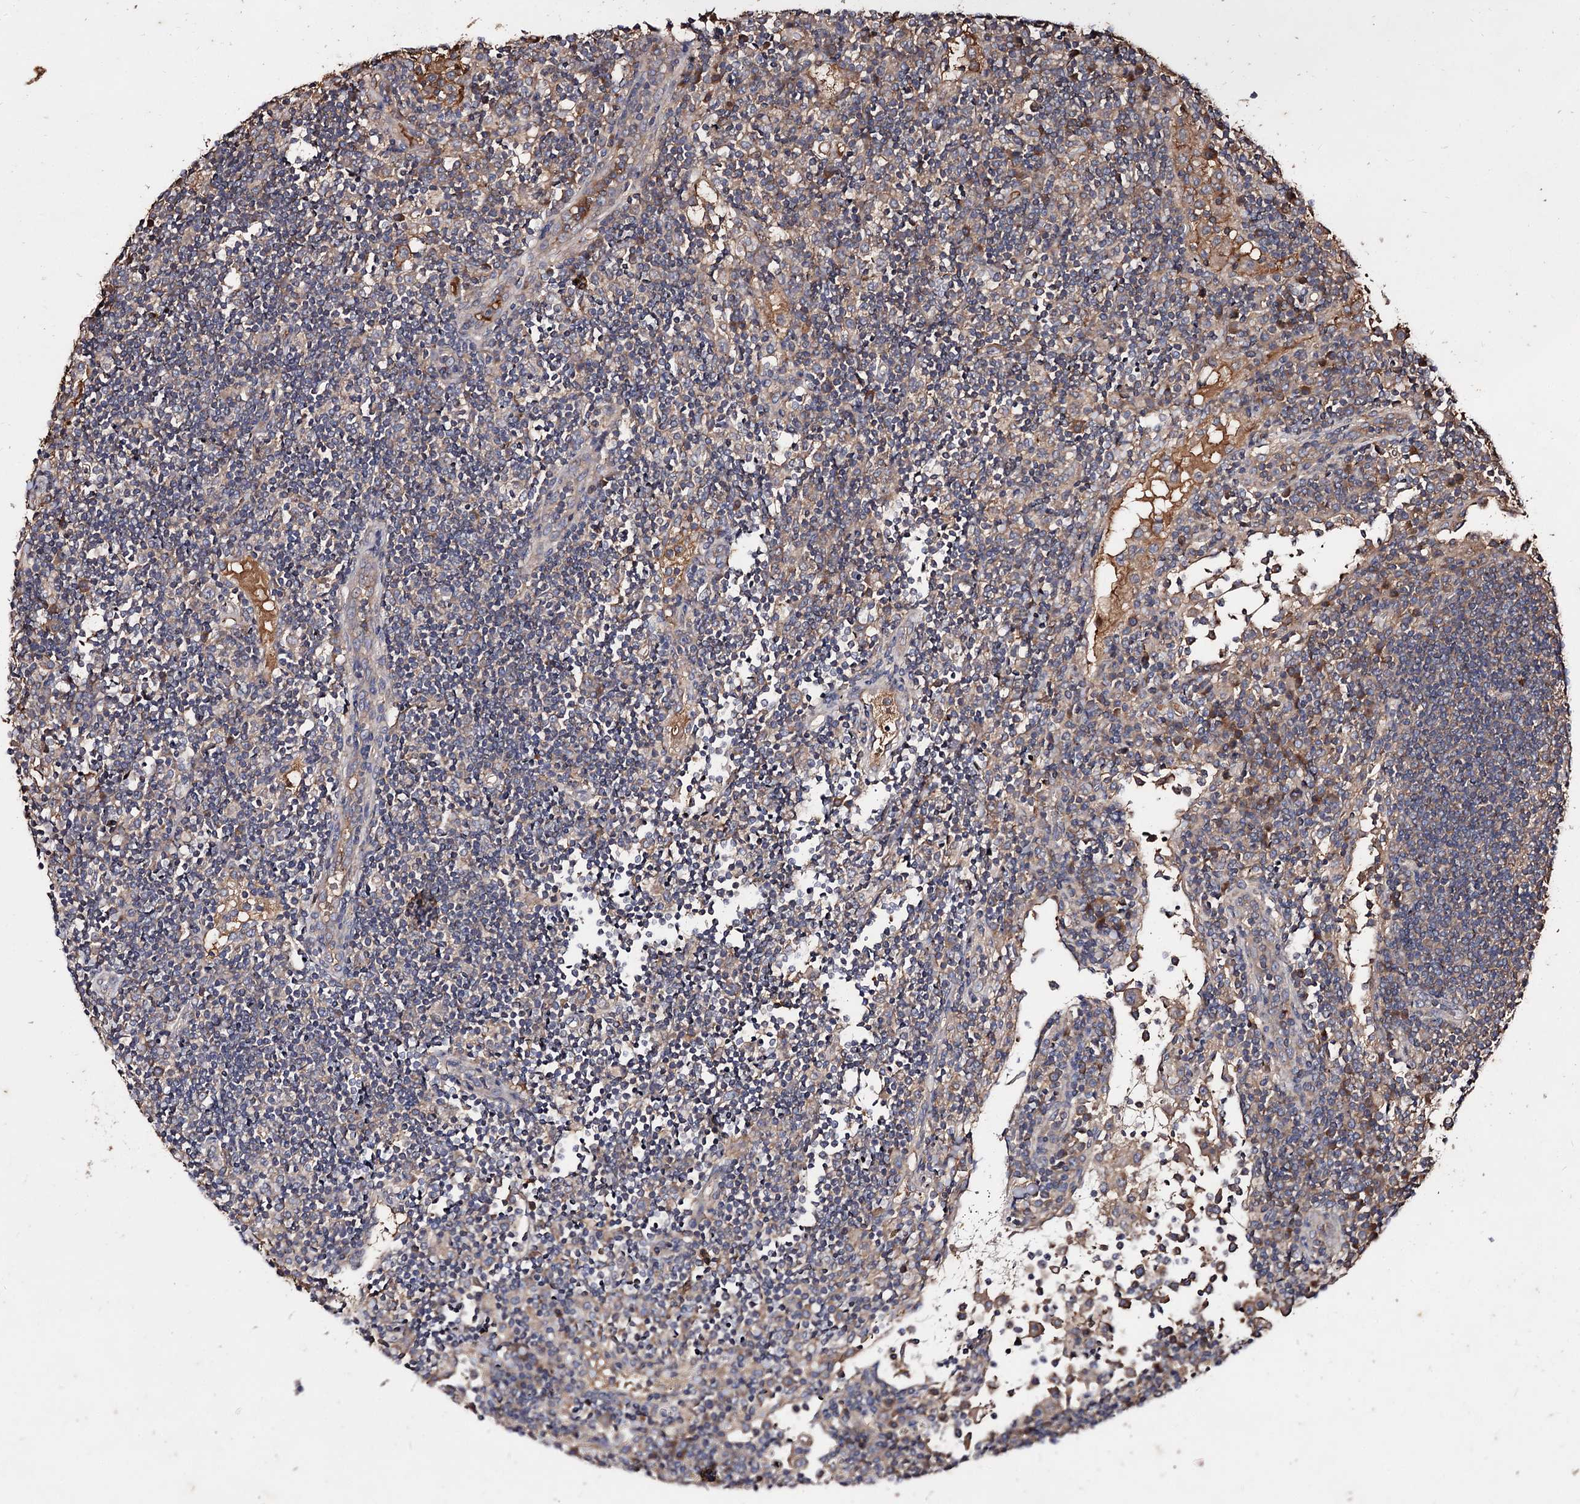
{"staining": {"intensity": "negative", "quantity": "none", "location": "none"}, "tissue": "lymph node", "cell_type": "Germinal center cells", "image_type": "normal", "snomed": [{"axis": "morphology", "description": "Normal tissue, NOS"}, {"axis": "topography", "description": "Lymph node"}], "caption": "Immunohistochemical staining of benign human lymph node displays no significant staining in germinal center cells.", "gene": "ARFIP2", "patient": {"sex": "female", "age": 53}}